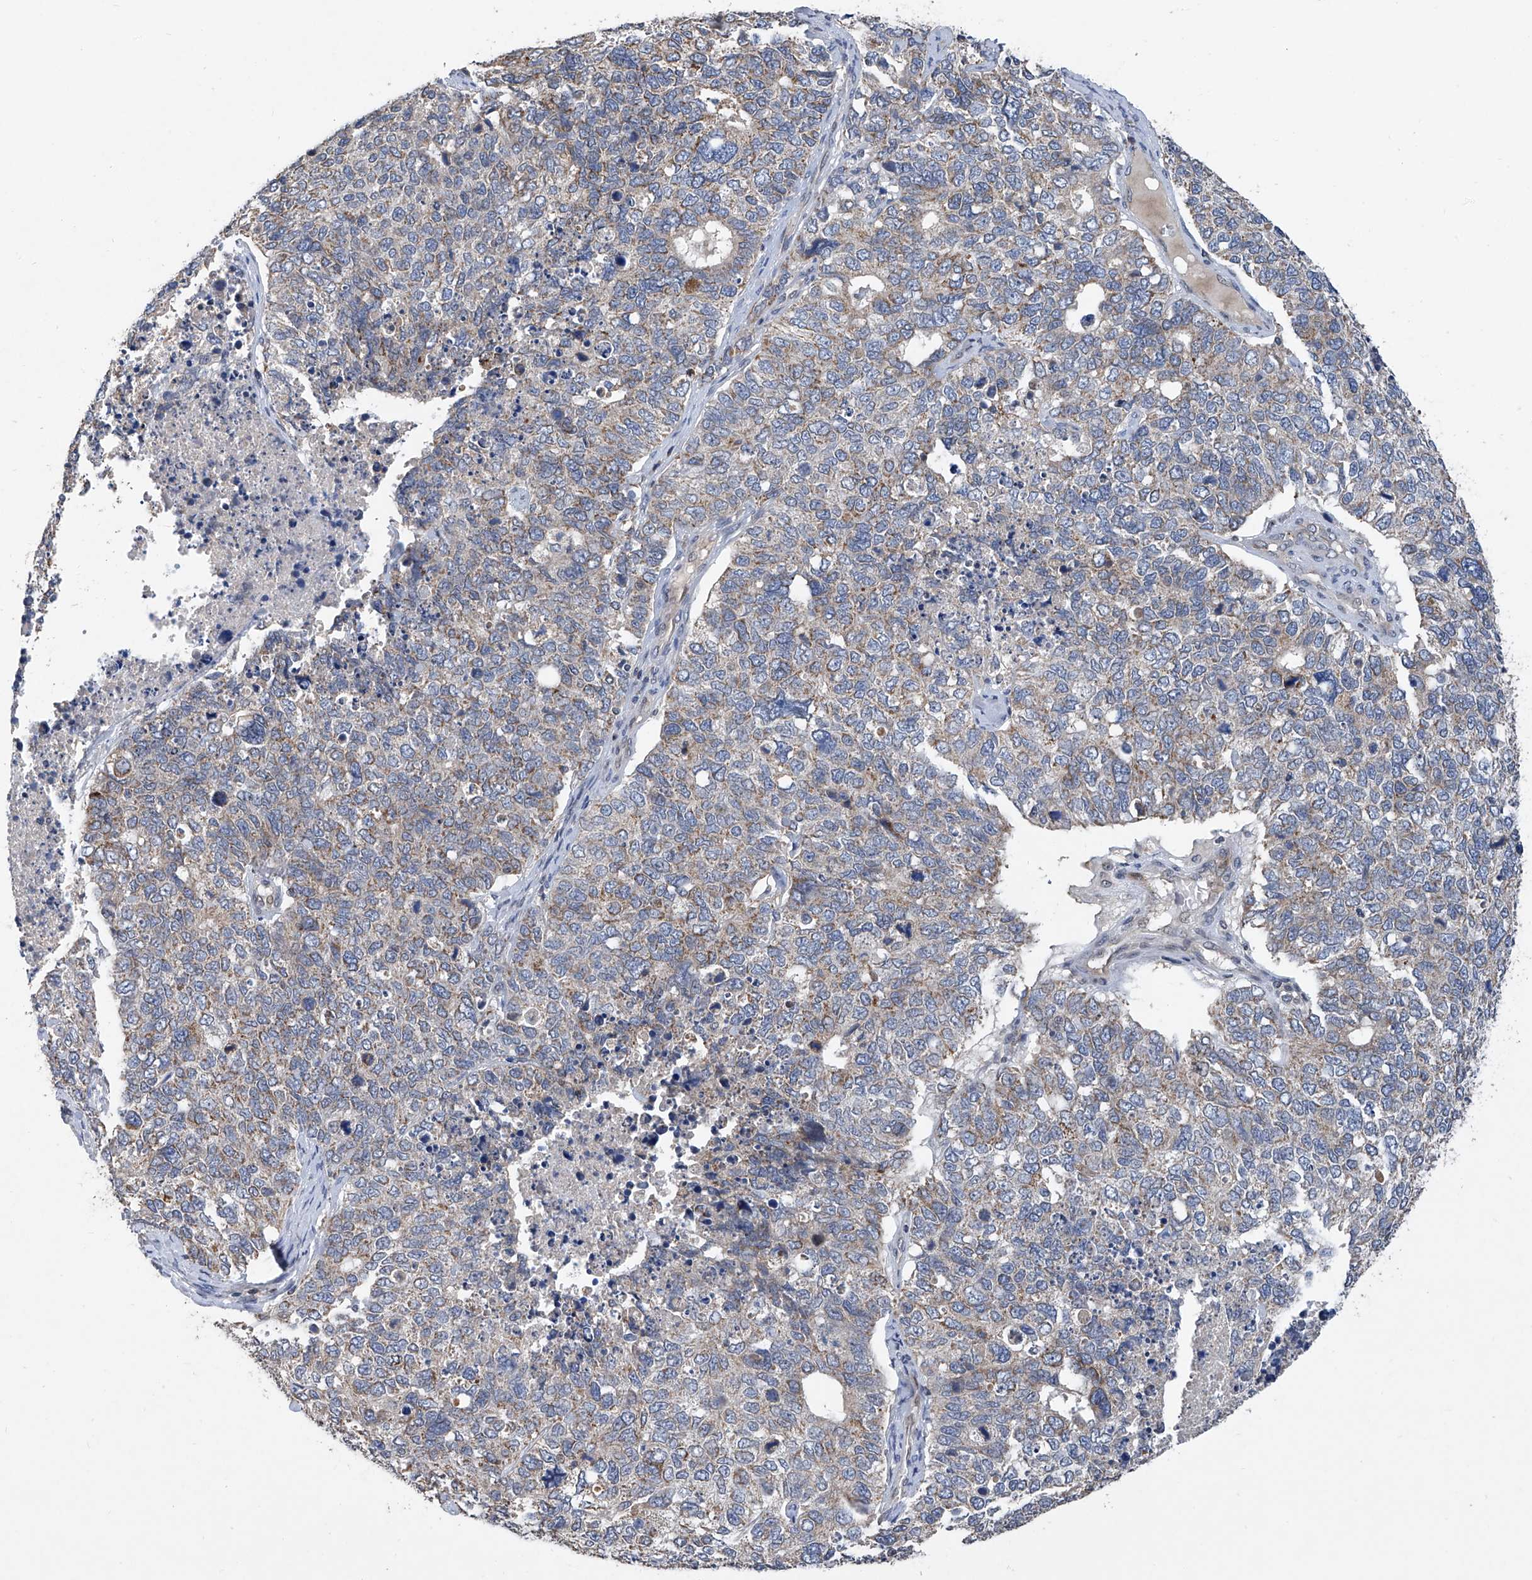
{"staining": {"intensity": "weak", "quantity": ">75%", "location": "cytoplasmic/membranous"}, "tissue": "cervical cancer", "cell_type": "Tumor cells", "image_type": "cancer", "snomed": [{"axis": "morphology", "description": "Squamous cell carcinoma, NOS"}, {"axis": "topography", "description": "Cervix"}], "caption": "Human cervical squamous cell carcinoma stained with a protein marker shows weak staining in tumor cells.", "gene": "BCKDHB", "patient": {"sex": "female", "age": 63}}